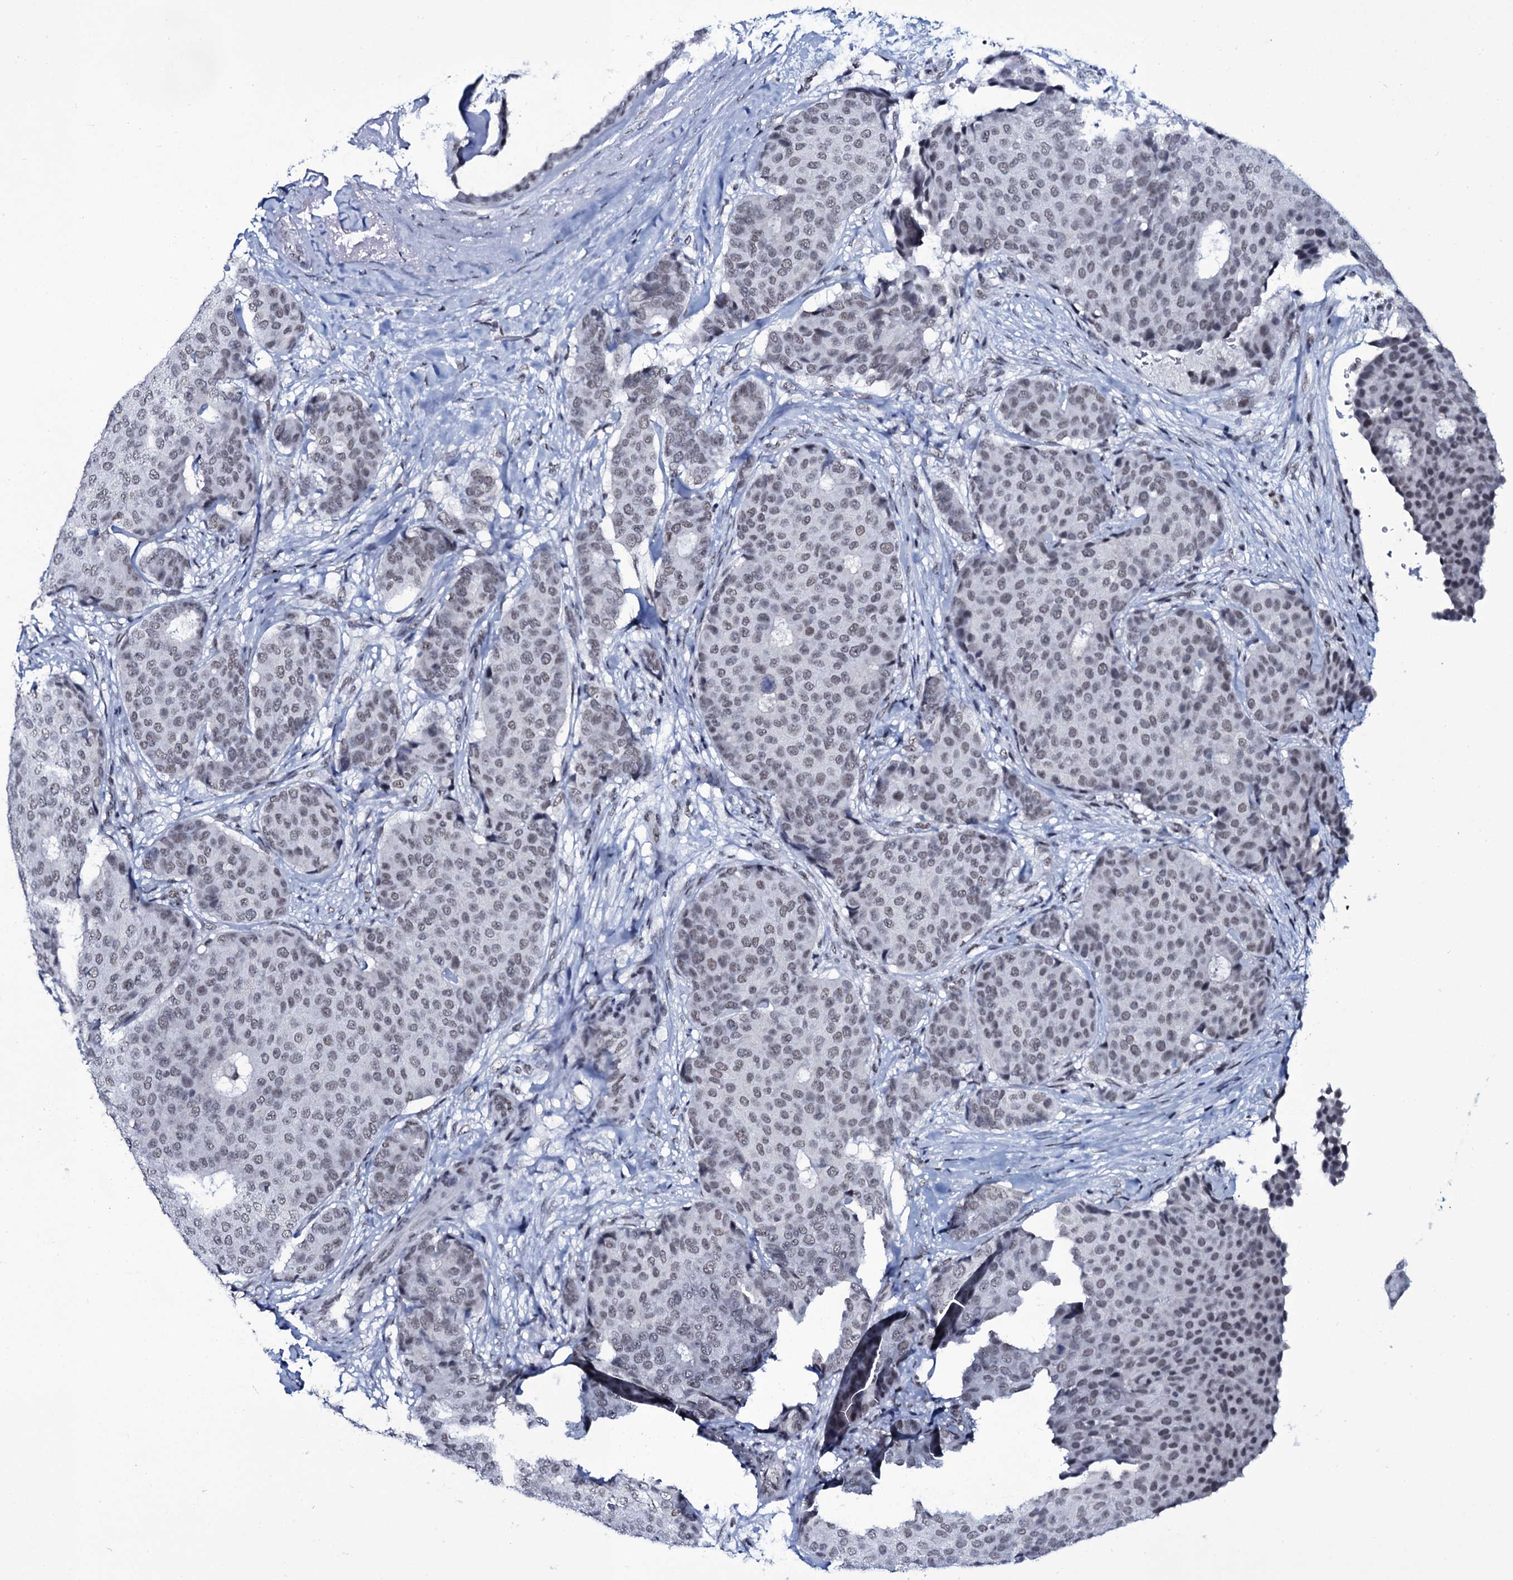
{"staining": {"intensity": "weak", "quantity": "<25%", "location": "nuclear"}, "tissue": "breast cancer", "cell_type": "Tumor cells", "image_type": "cancer", "snomed": [{"axis": "morphology", "description": "Duct carcinoma"}, {"axis": "topography", "description": "Breast"}], "caption": "Protein analysis of breast invasive ductal carcinoma exhibits no significant expression in tumor cells.", "gene": "ZMIZ2", "patient": {"sex": "female", "age": 75}}